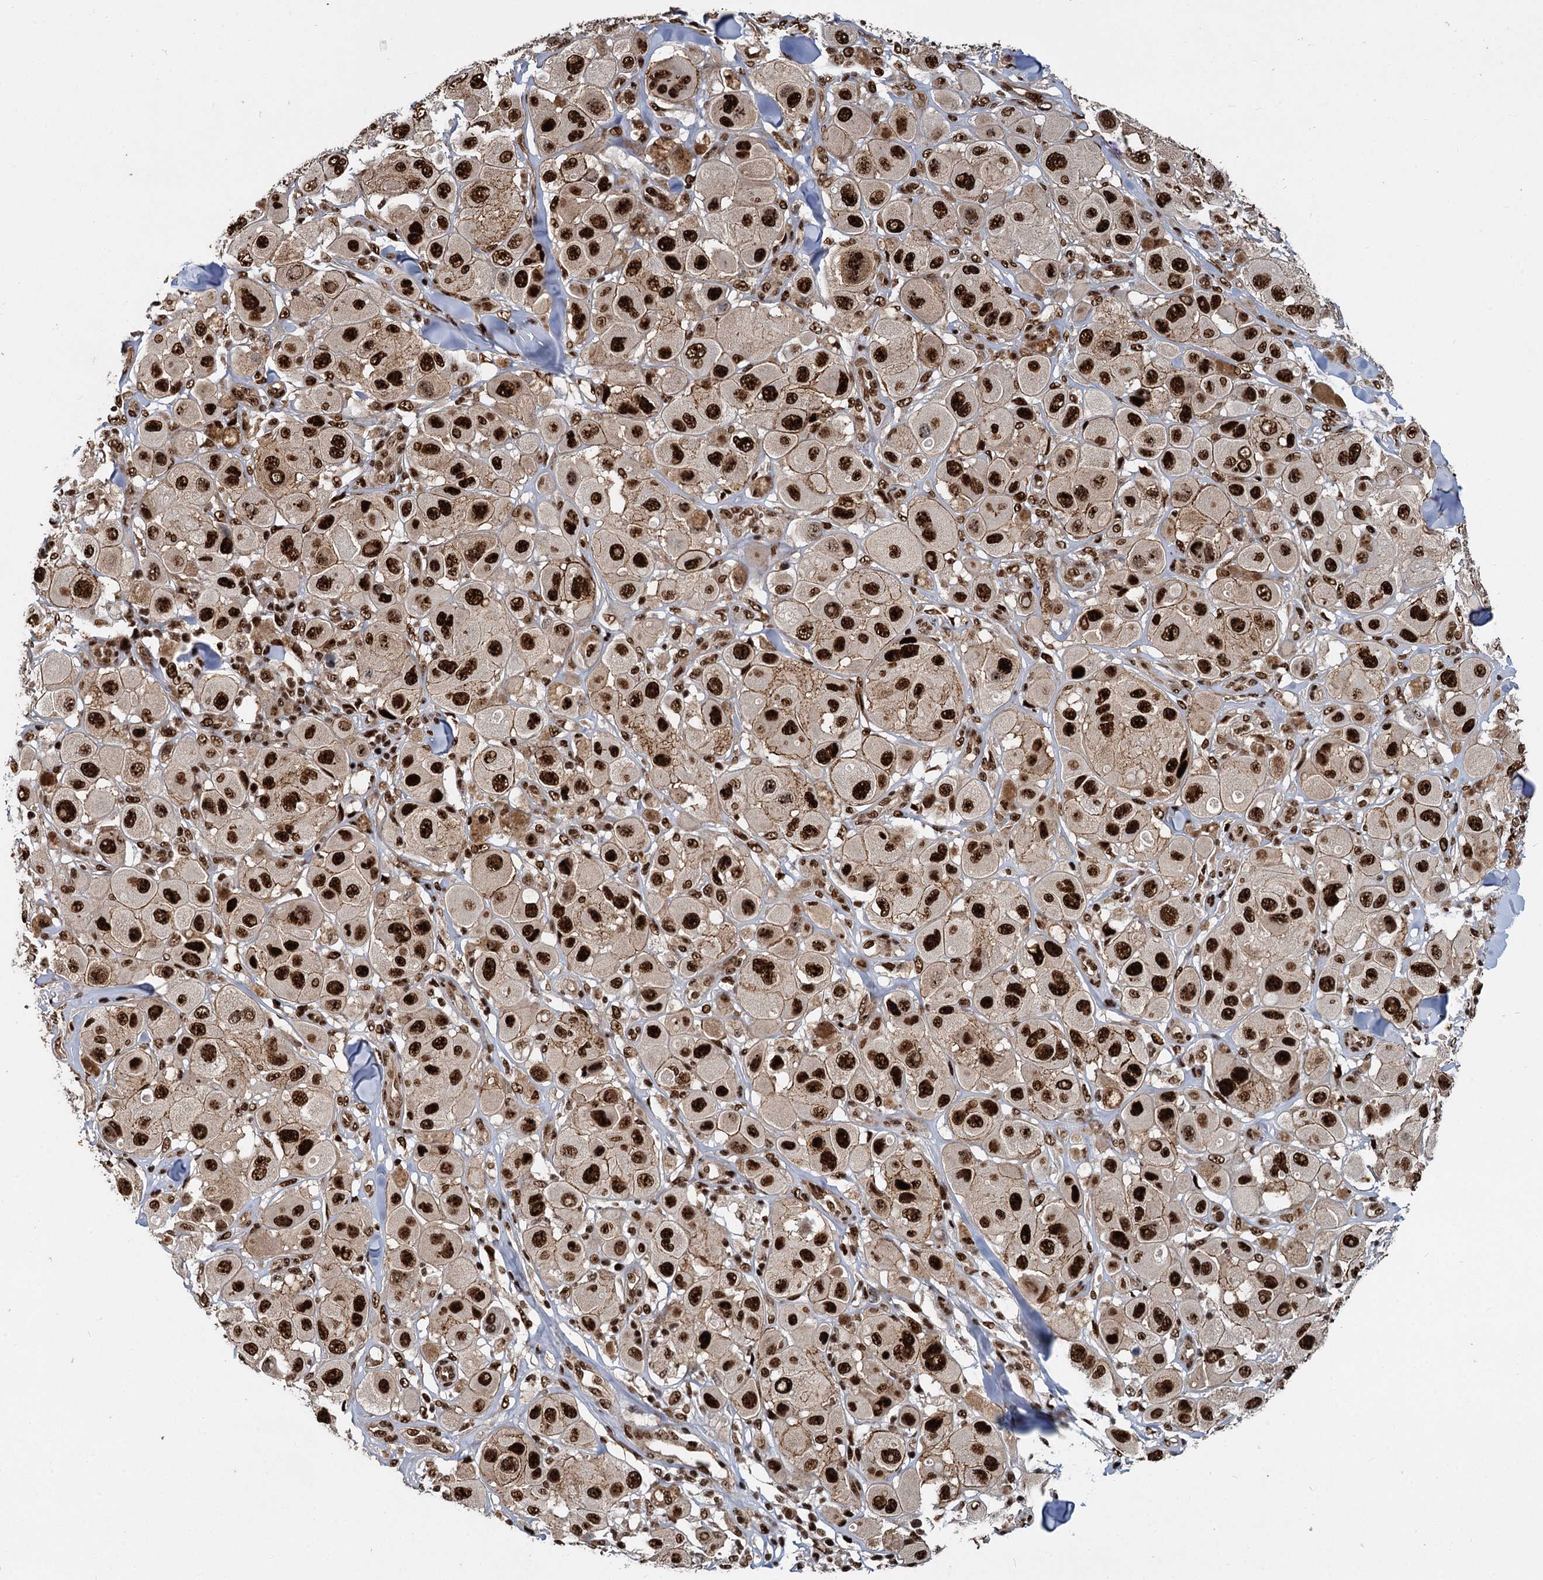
{"staining": {"intensity": "strong", "quantity": ">75%", "location": "nuclear"}, "tissue": "melanoma", "cell_type": "Tumor cells", "image_type": "cancer", "snomed": [{"axis": "morphology", "description": "Malignant melanoma, Metastatic site"}, {"axis": "topography", "description": "Skin"}], "caption": "Protein staining of melanoma tissue exhibits strong nuclear expression in about >75% of tumor cells.", "gene": "ANKRD49", "patient": {"sex": "male", "age": 41}}